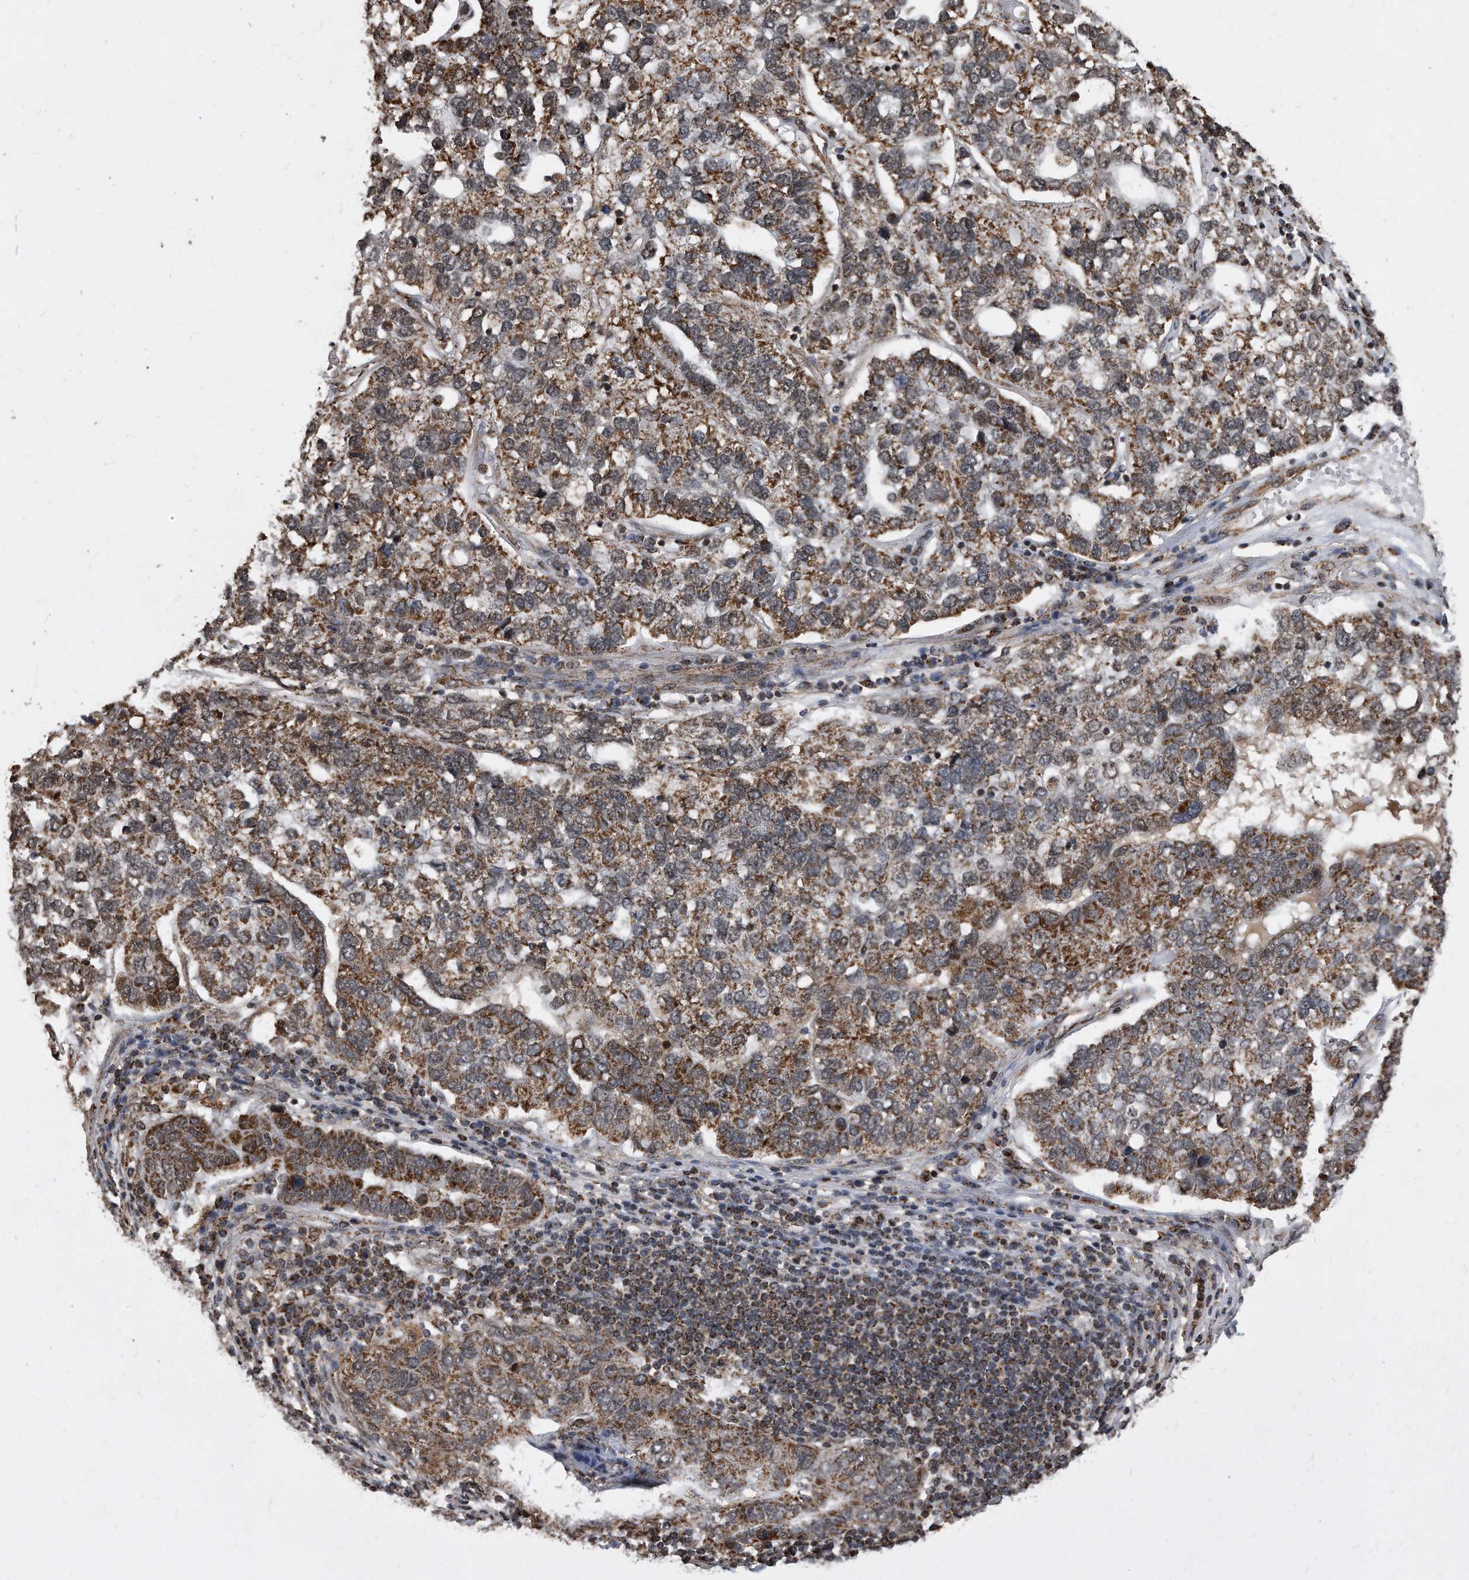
{"staining": {"intensity": "moderate", "quantity": ">75%", "location": "cytoplasmic/membranous"}, "tissue": "pancreatic cancer", "cell_type": "Tumor cells", "image_type": "cancer", "snomed": [{"axis": "morphology", "description": "Adenocarcinoma, NOS"}, {"axis": "topography", "description": "Pancreas"}], "caption": "Immunohistochemical staining of pancreatic adenocarcinoma demonstrates medium levels of moderate cytoplasmic/membranous protein positivity in approximately >75% of tumor cells.", "gene": "DUSP22", "patient": {"sex": "female", "age": 61}}